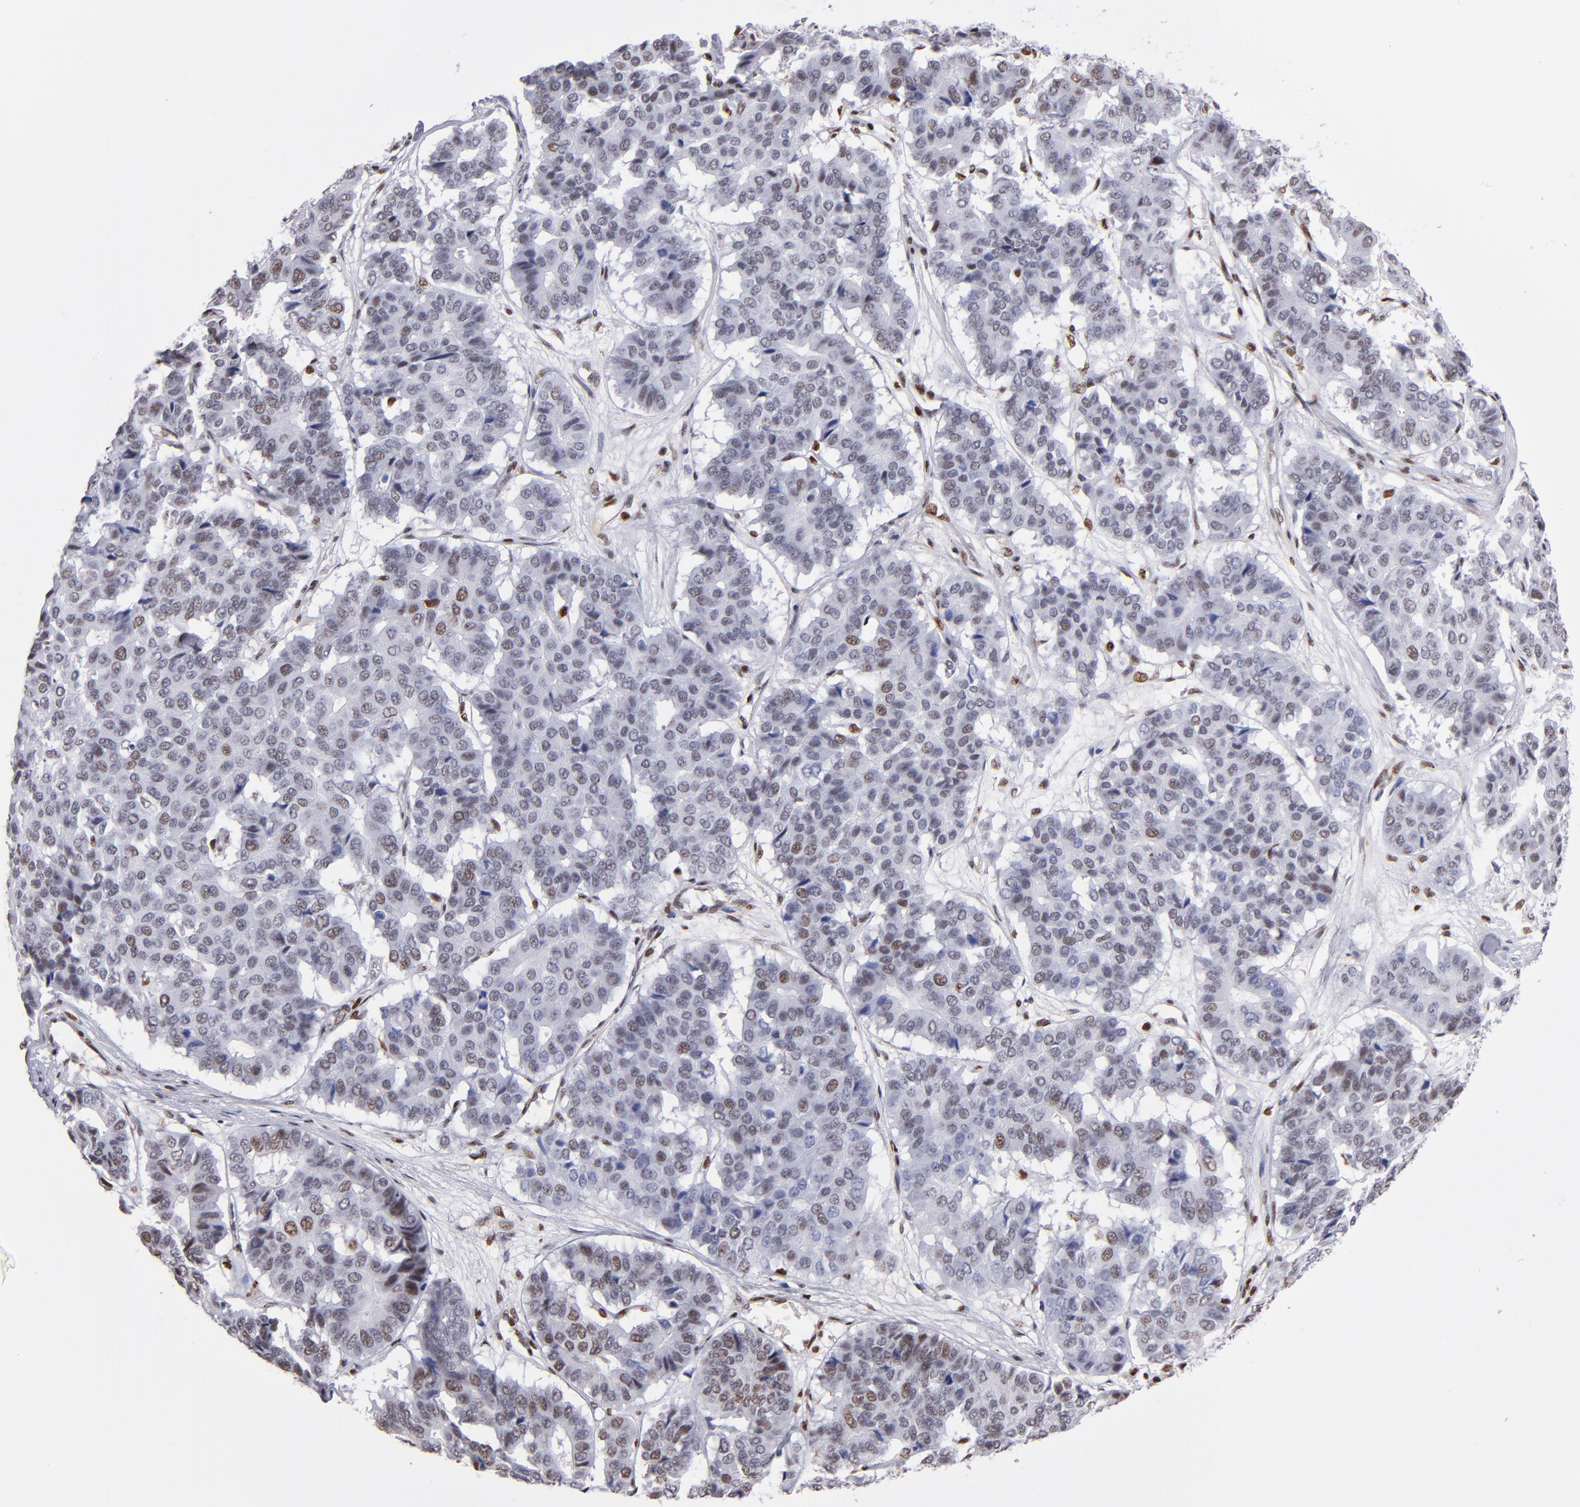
{"staining": {"intensity": "weak", "quantity": "25%-75%", "location": "nuclear"}, "tissue": "pancreatic cancer", "cell_type": "Tumor cells", "image_type": "cancer", "snomed": [{"axis": "morphology", "description": "Adenocarcinoma, NOS"}, {"axis": "topography", "description": "Pancreas"}], "caption": "Immunohistochemical staining of adenocarcinoma (pancreatic) demonstrates low levels of weak nuclear expression in about 25%-75% of tumor cells.", "gene": "POLA1", "patient": {"sex": "male", "age": 50}}